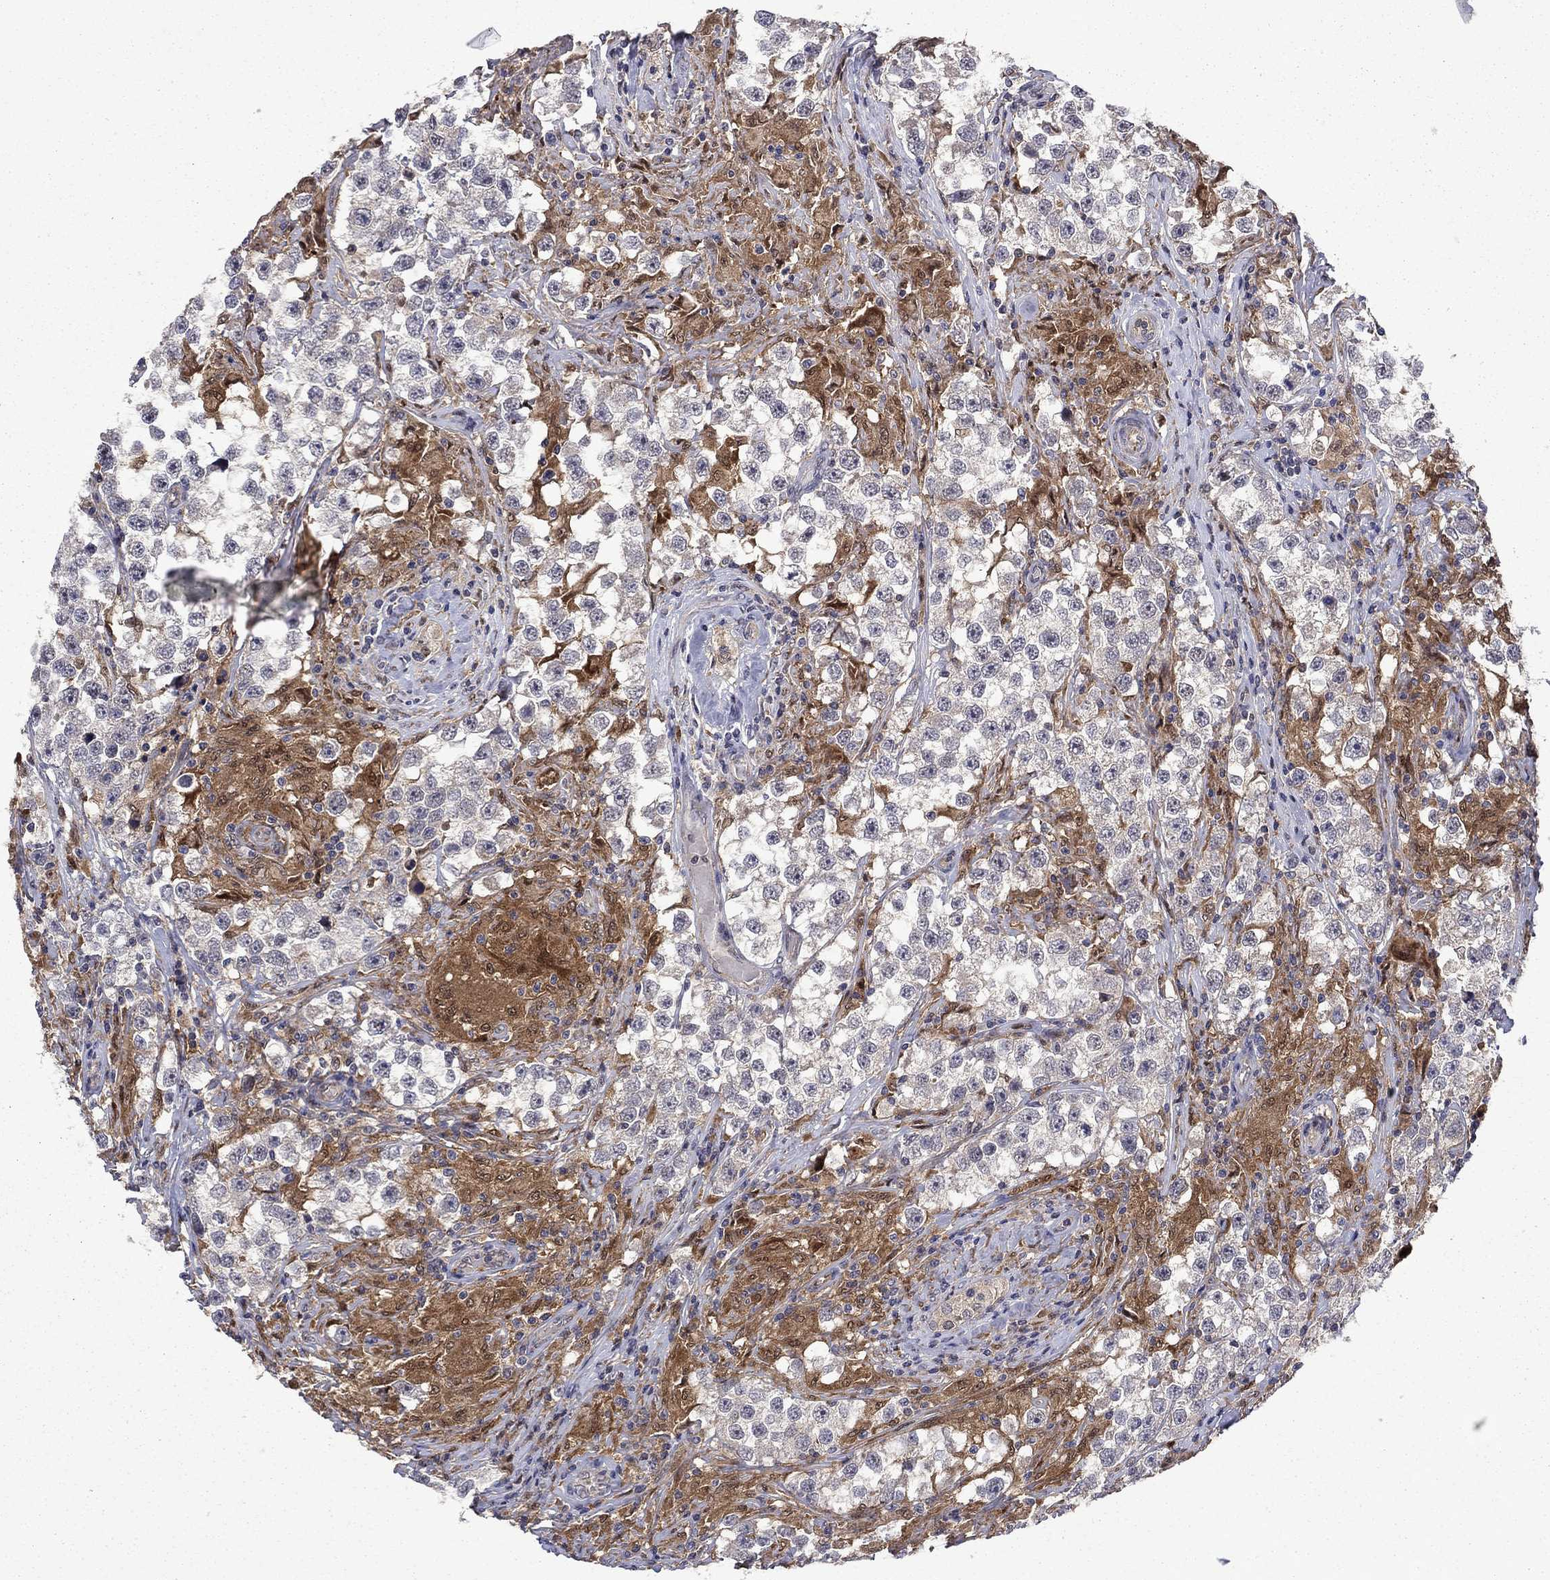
{"staining": {"intensity": "negative", "quantity": "none", "location": "none"}, "tissue": "testis cancer", "cell_type": "Tumor cells", "image_type": "cancer", "snomed": [{"axis": "morphology", "description": "Seminoma, NOS"}, {"axis": "topography", "description": "Testis"}], "caption": "High power microscopy photomicrograph of an IHC micrograph of testis cancer, revealing no significant staining in tumor cells.", "gene": "TPMT", "patient": {"sex": "male", "age": 46}}